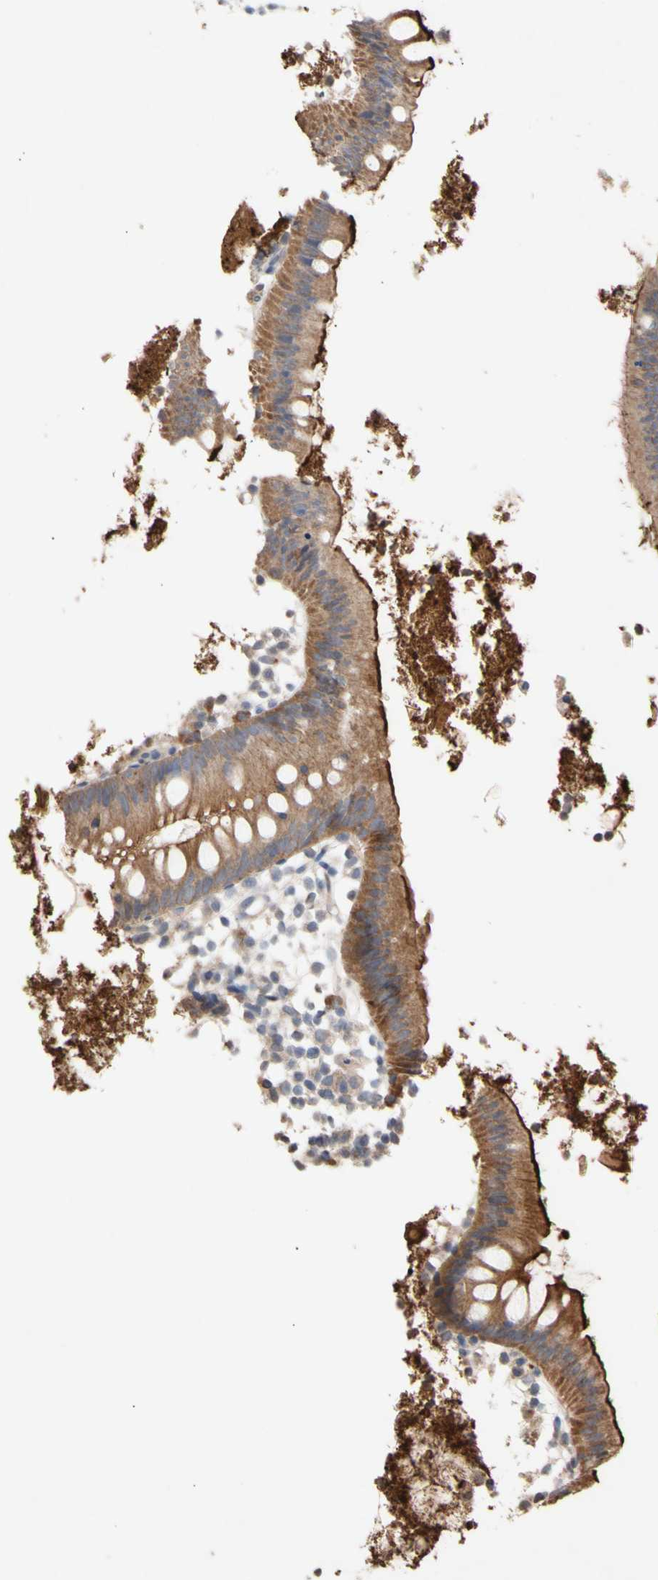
{"staining": {"intensity": "moderate", "quantity": ">75%", "location": "cytoplasmic/membranous"}, "tissue": "appendix", "cell_type": "Glandular cells", "image_type": "normal", "snomed": [{"axis": "morphology", "description": "Normal tissue, NOS"}, {"axis": "topography", "description": "Appendix"}], "caption": "Glandular cells show medium levels of moderate cytoplasmic/membranous staining in about >75% of cells in benign human appendix.", "gene": "NECTIN3", "patient": {"sex": "female", "age": 20}}